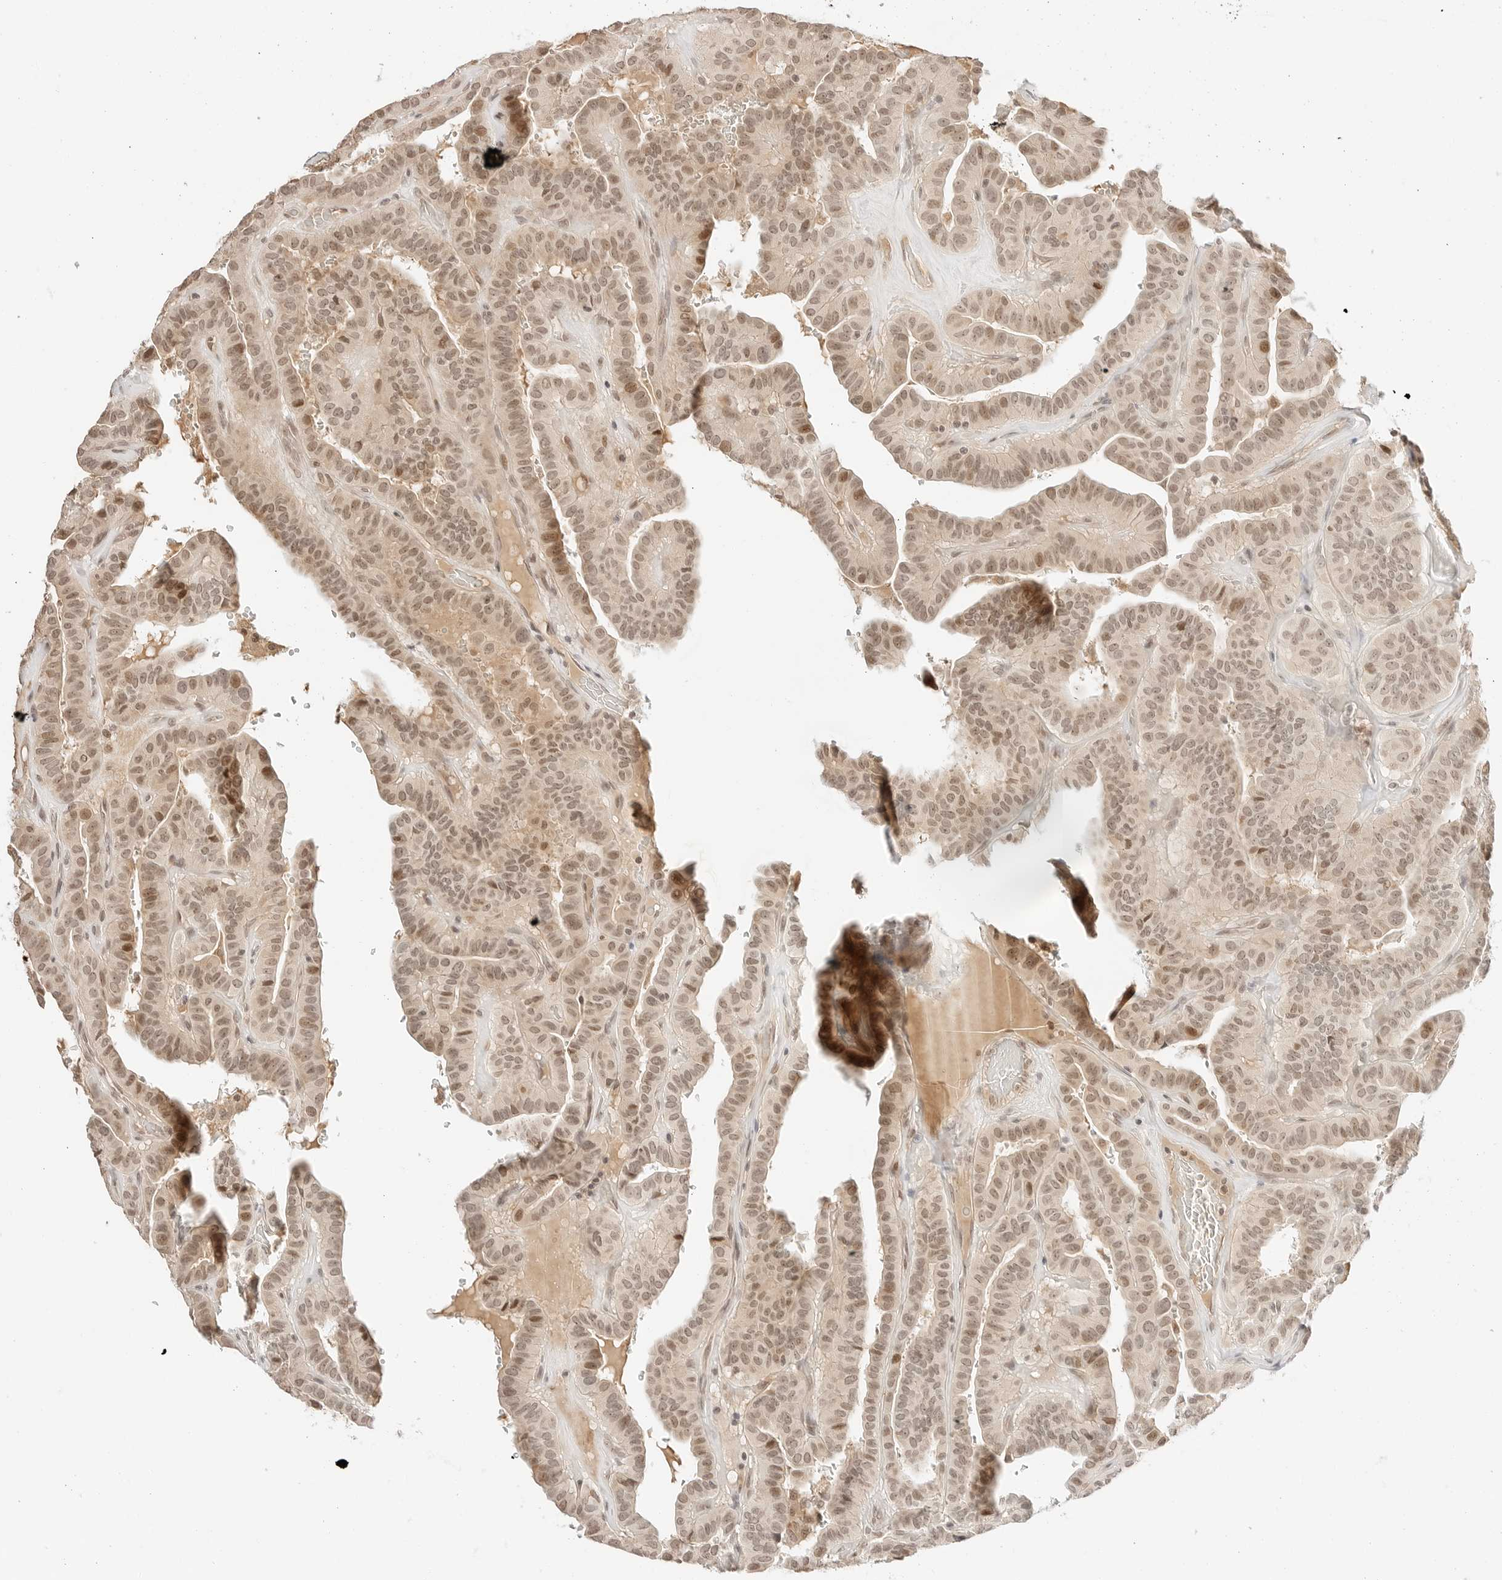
{"staining": {"intensity": "moderate", "quantity": ">75%", "location": "nuclear"}, "tissue": "thyroid cancer", "cell_type": "Tumor cells", "image_type": "cancer", "snomed": [{"axis": "morphology", "description": "Papillary adenocarcinoma, NOS"}, {"axis": "topography", "description": "Thyroid gland"}], "caption": "Papillary adenocarcinoma (thyroid) stained for a protein shows moderate nuclear positivity in tumor cells. The staining was performed using DAB (3,3'-diaminobenzidine) to visualize the protein expression in brown, while the nuclei were stained in blue with hematoxylin (Magnification: 20x).", "gene": "RPS6KL1", "patient": {"sex": "male", "age": 77}}